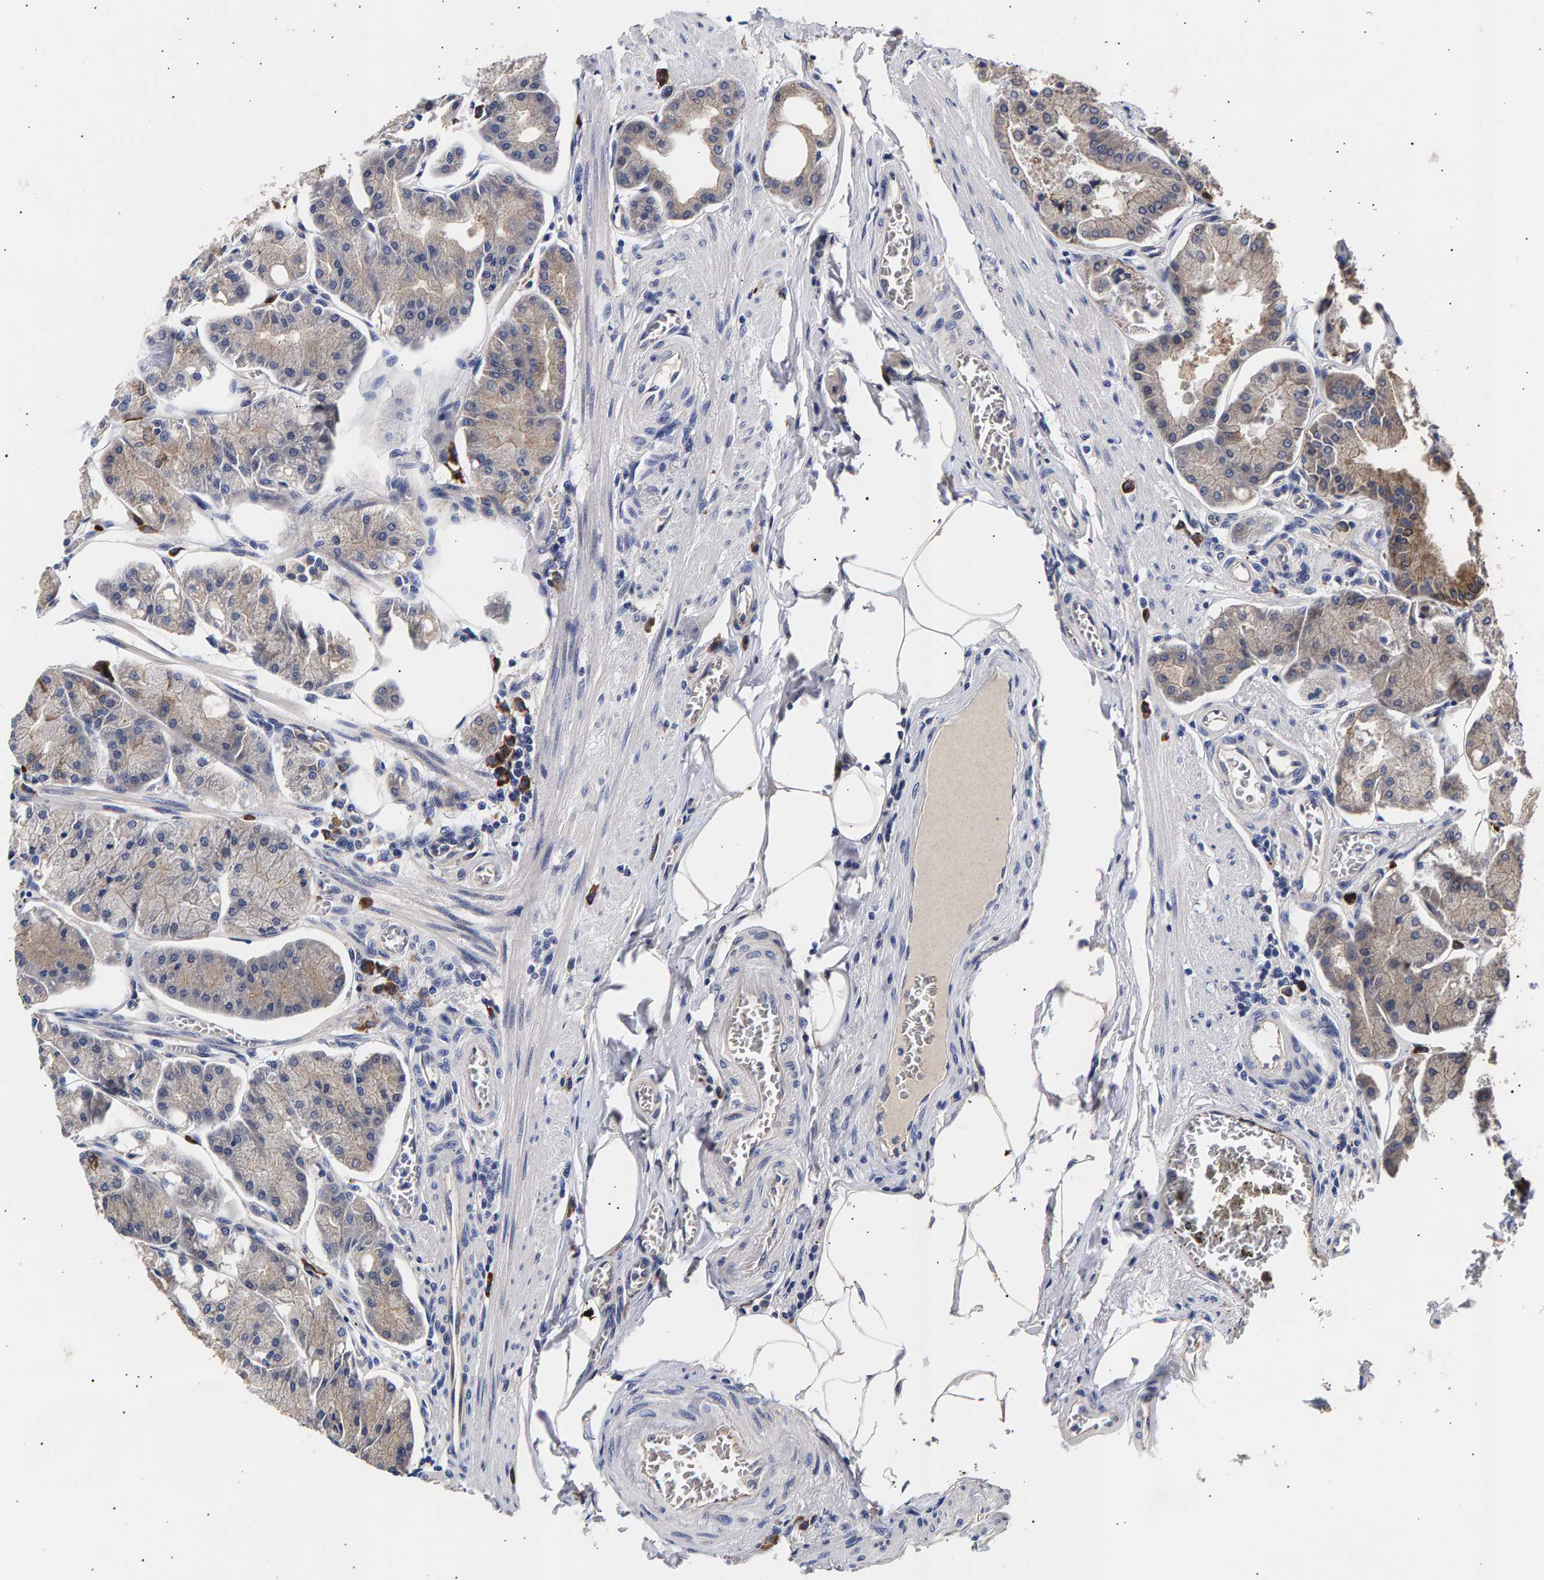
{"staining": {"intensity": "moderate", "quantity": ">75%", "location": "cytoplasmic/membranous"}, "tissue": "stomach", "cell_type": "Glandular cells", "image_type": "normal", "snomed": [{"axis": "morphology", "description": "Normal tissue, NOS"}, {"axis": "topography", "description": "Stomach, lower"}], "caption": "DAB (3,3'-diaminobenzidine) immunohistochemical staining of benign human stomach shows moderate cytoplasmic/membranous protein expression in about >75% of glandular cells. (Stains: DAB (3,3'-diaminobenzidine) in brown, nuclei in blue, Microscopy: brightfield microscopy at high magnification).", "gene": "ANKRD40", "patient": {"sex": "male", "age": 71}}